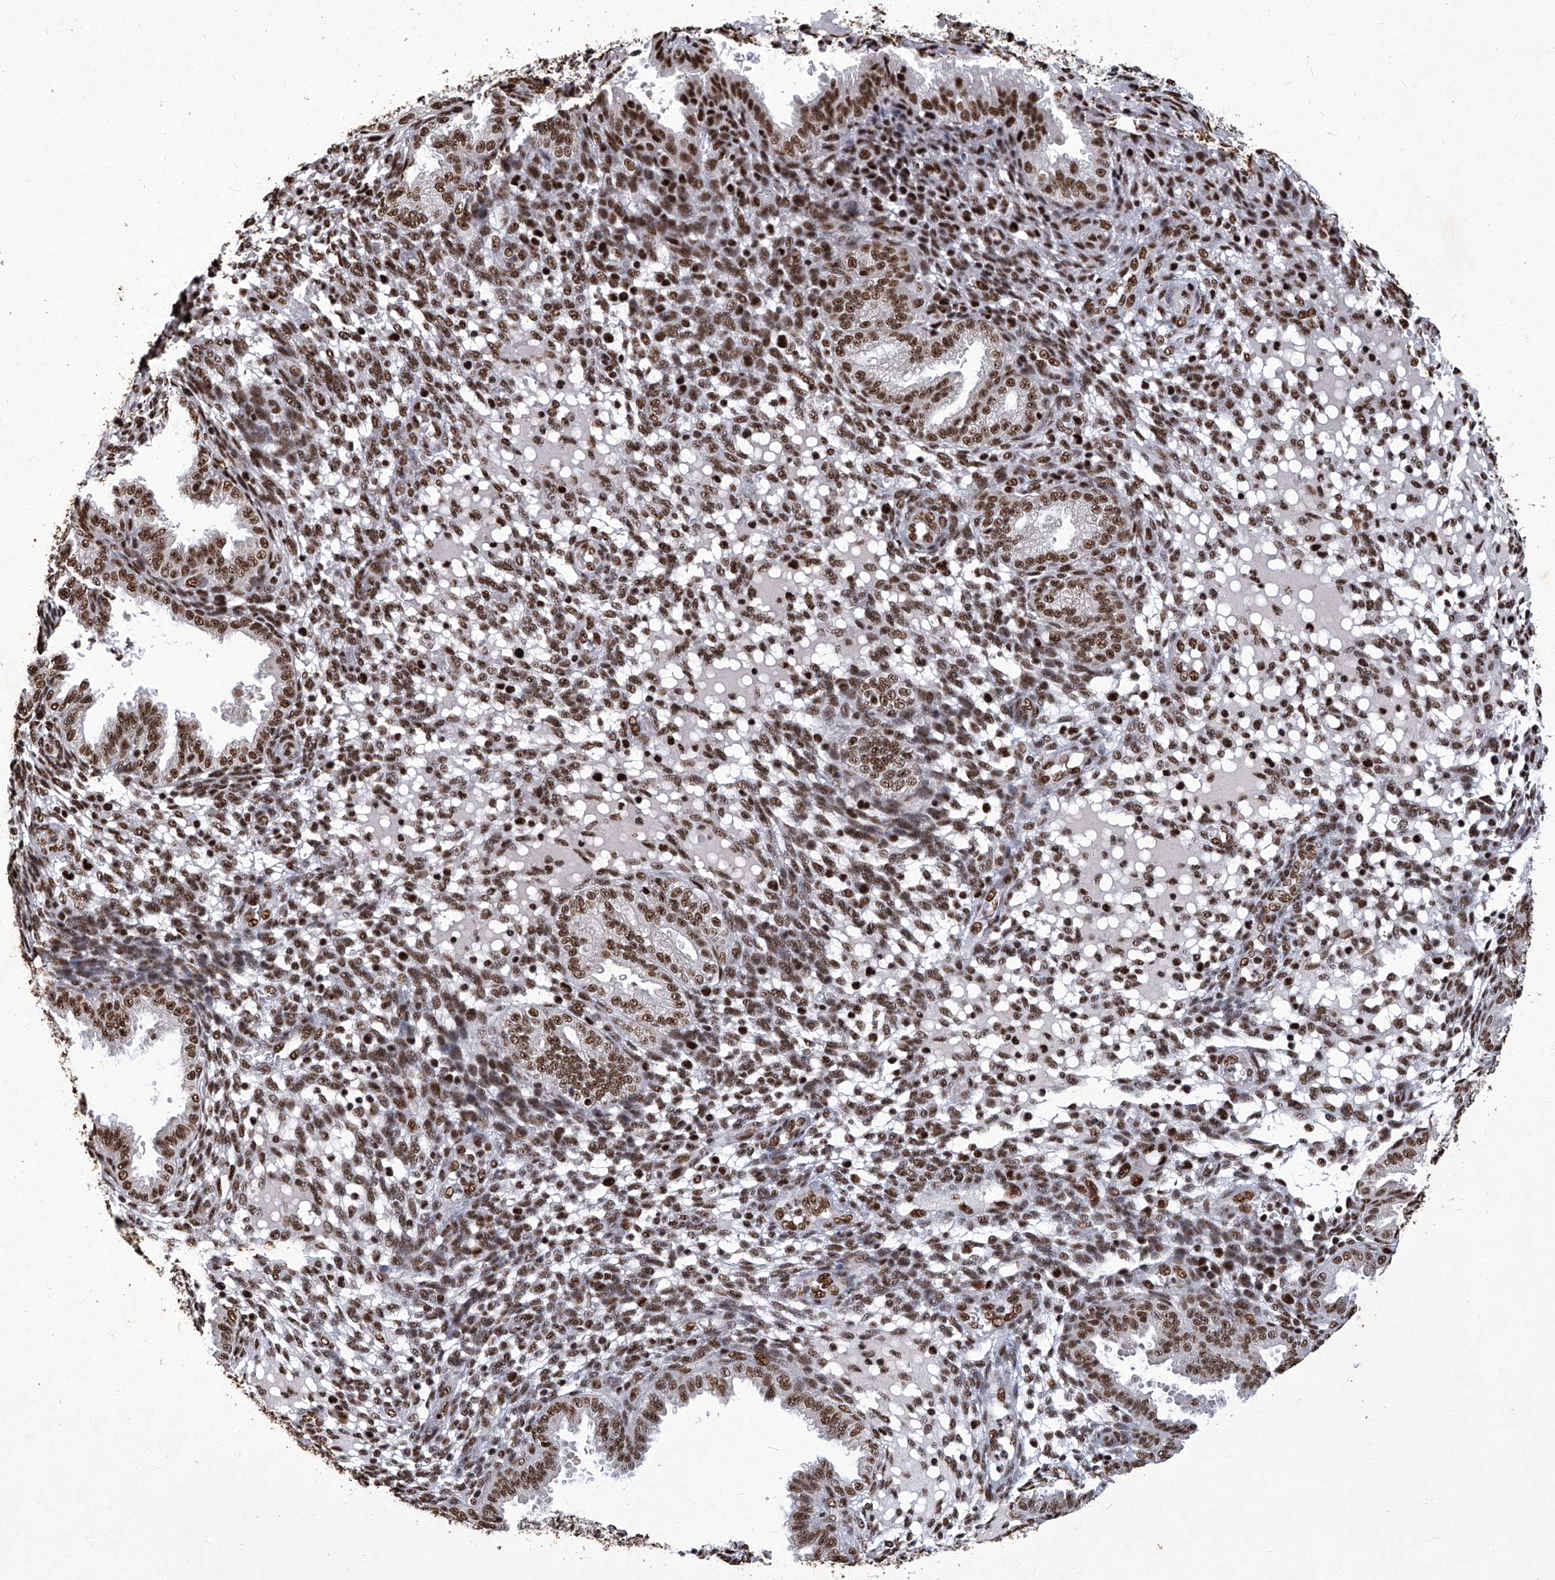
{"staining": {"intensity": "moderate", "quantity": ">75%", "location": "nuclear"}, "tissue": "endometrium", "cell_type": "Cells in endometrial stroma", "image_type": "normal", "snomed": [{"axis": "morphology", "description": "Normal tissue, NOS"}, {"axis": "topography", "description": "Endometrium"}], "caption": "Cells in endometrial stroma display medium levels of moderate nuclear staining in about >75% of cells in benign endometrium.", "gene": "HBP1", "patient": {"sex": "female", "age": 33}}